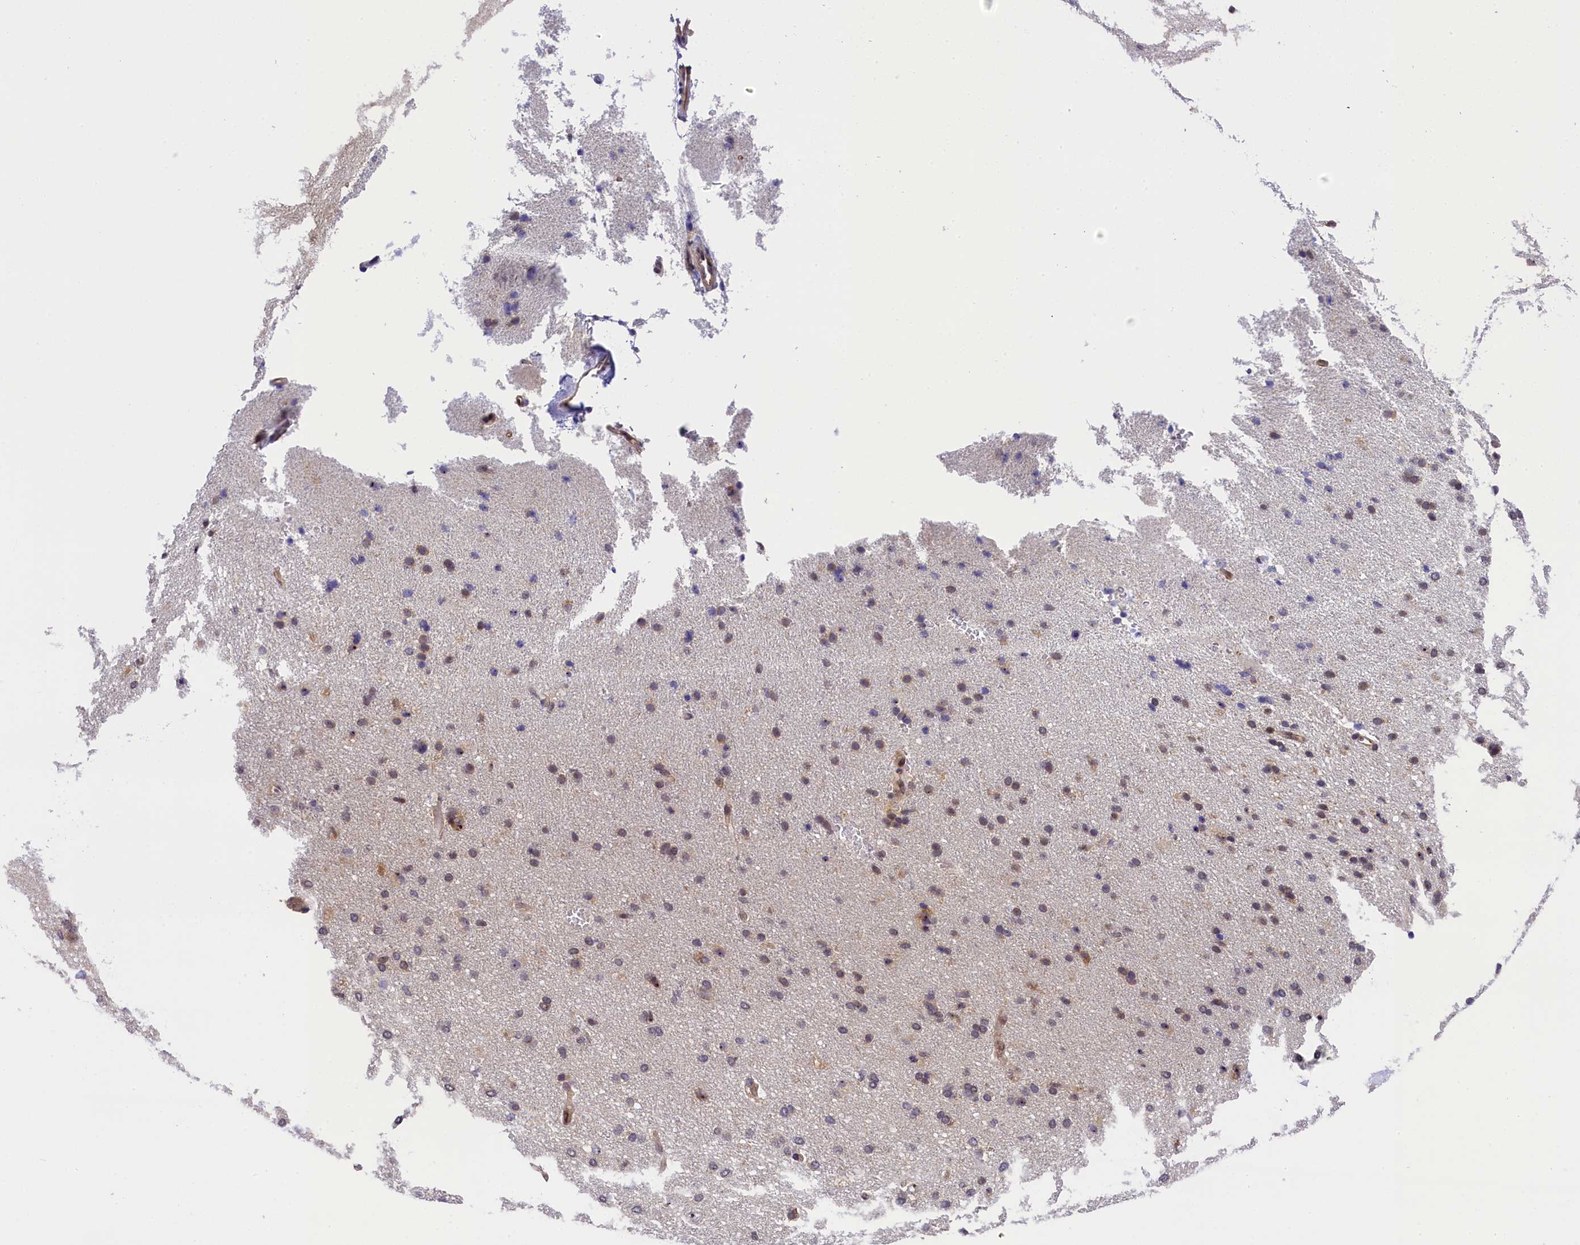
{"staining": {"intensity": "weak", "quantity": "25%-75%", "location": "cytoplasmic/membranous"}, "tissue": "cerebral cortex", "cell_type": "Endothelial cells", "image_type": "normal", "snomed": [{"axis": "morphology", "description": "Normal tissue, NOS"}, {"axis": "topography", "description": "Cerebral cortex"}], "caption": "Human cerebral cortex stained with a protein marker shows weak staining in endothelial cells.", "gene": "EIF6", "patient": {"sex": "male", "age": 62}}